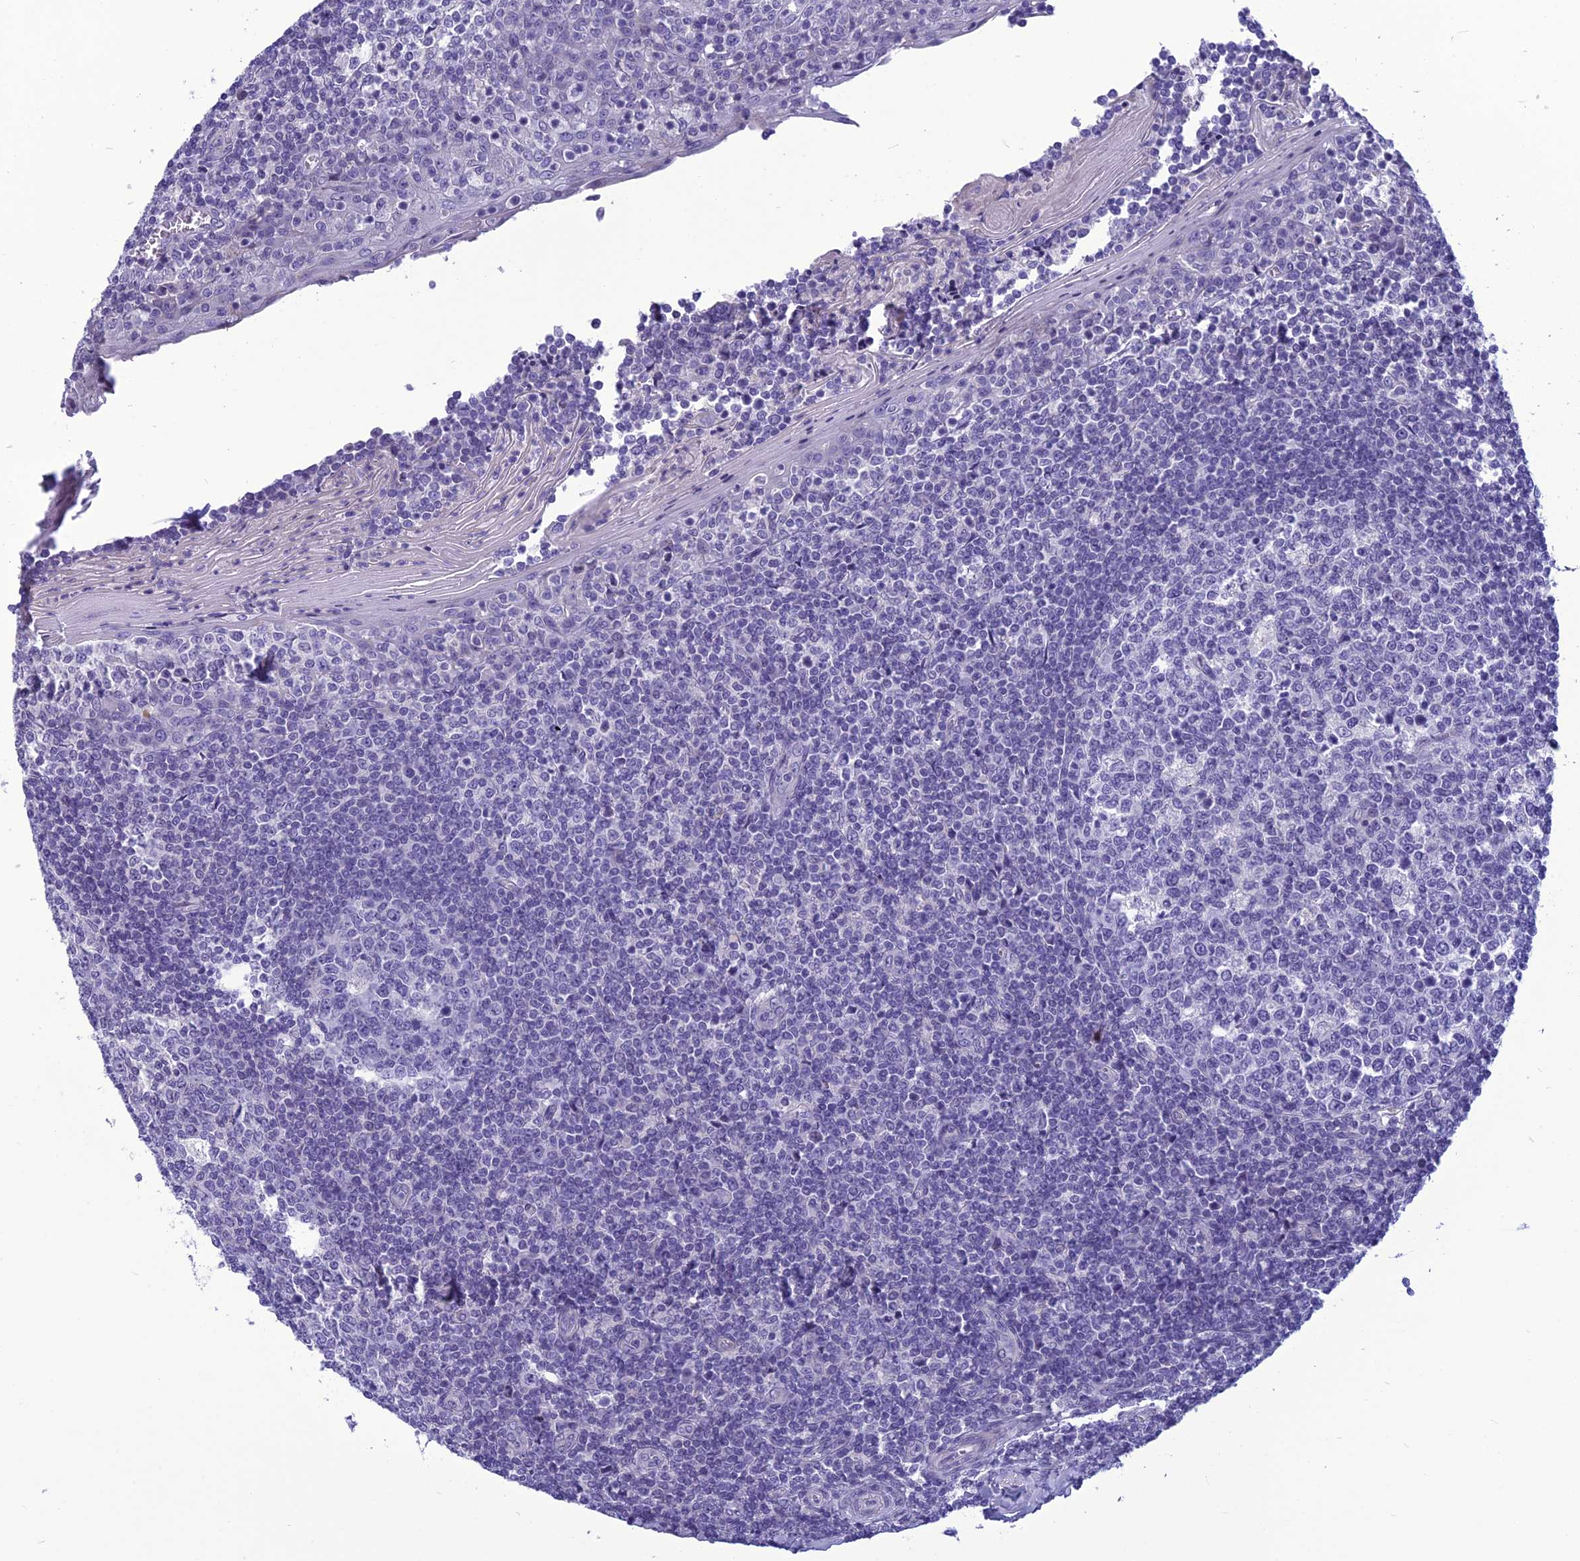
{"staining": {"intensity": "negative", "quantity": "none", "location": "none"}, "tissue": "tonsil", "cell_type": "Germinal center cells", "image_type": "normal", "snomed": [{"axis": "morphology", "description": "Normal tissue, NOS"}, {"axis": "topography", "description": "Tonsil"}], "caption": "Germinal center cells are negative for protein expression in normal human tonsil. (Immunohistochemistry, brightfield microscopy, high magnification).", "gene": "BBS2", "patient": {"sex": "female", "age": 19}}